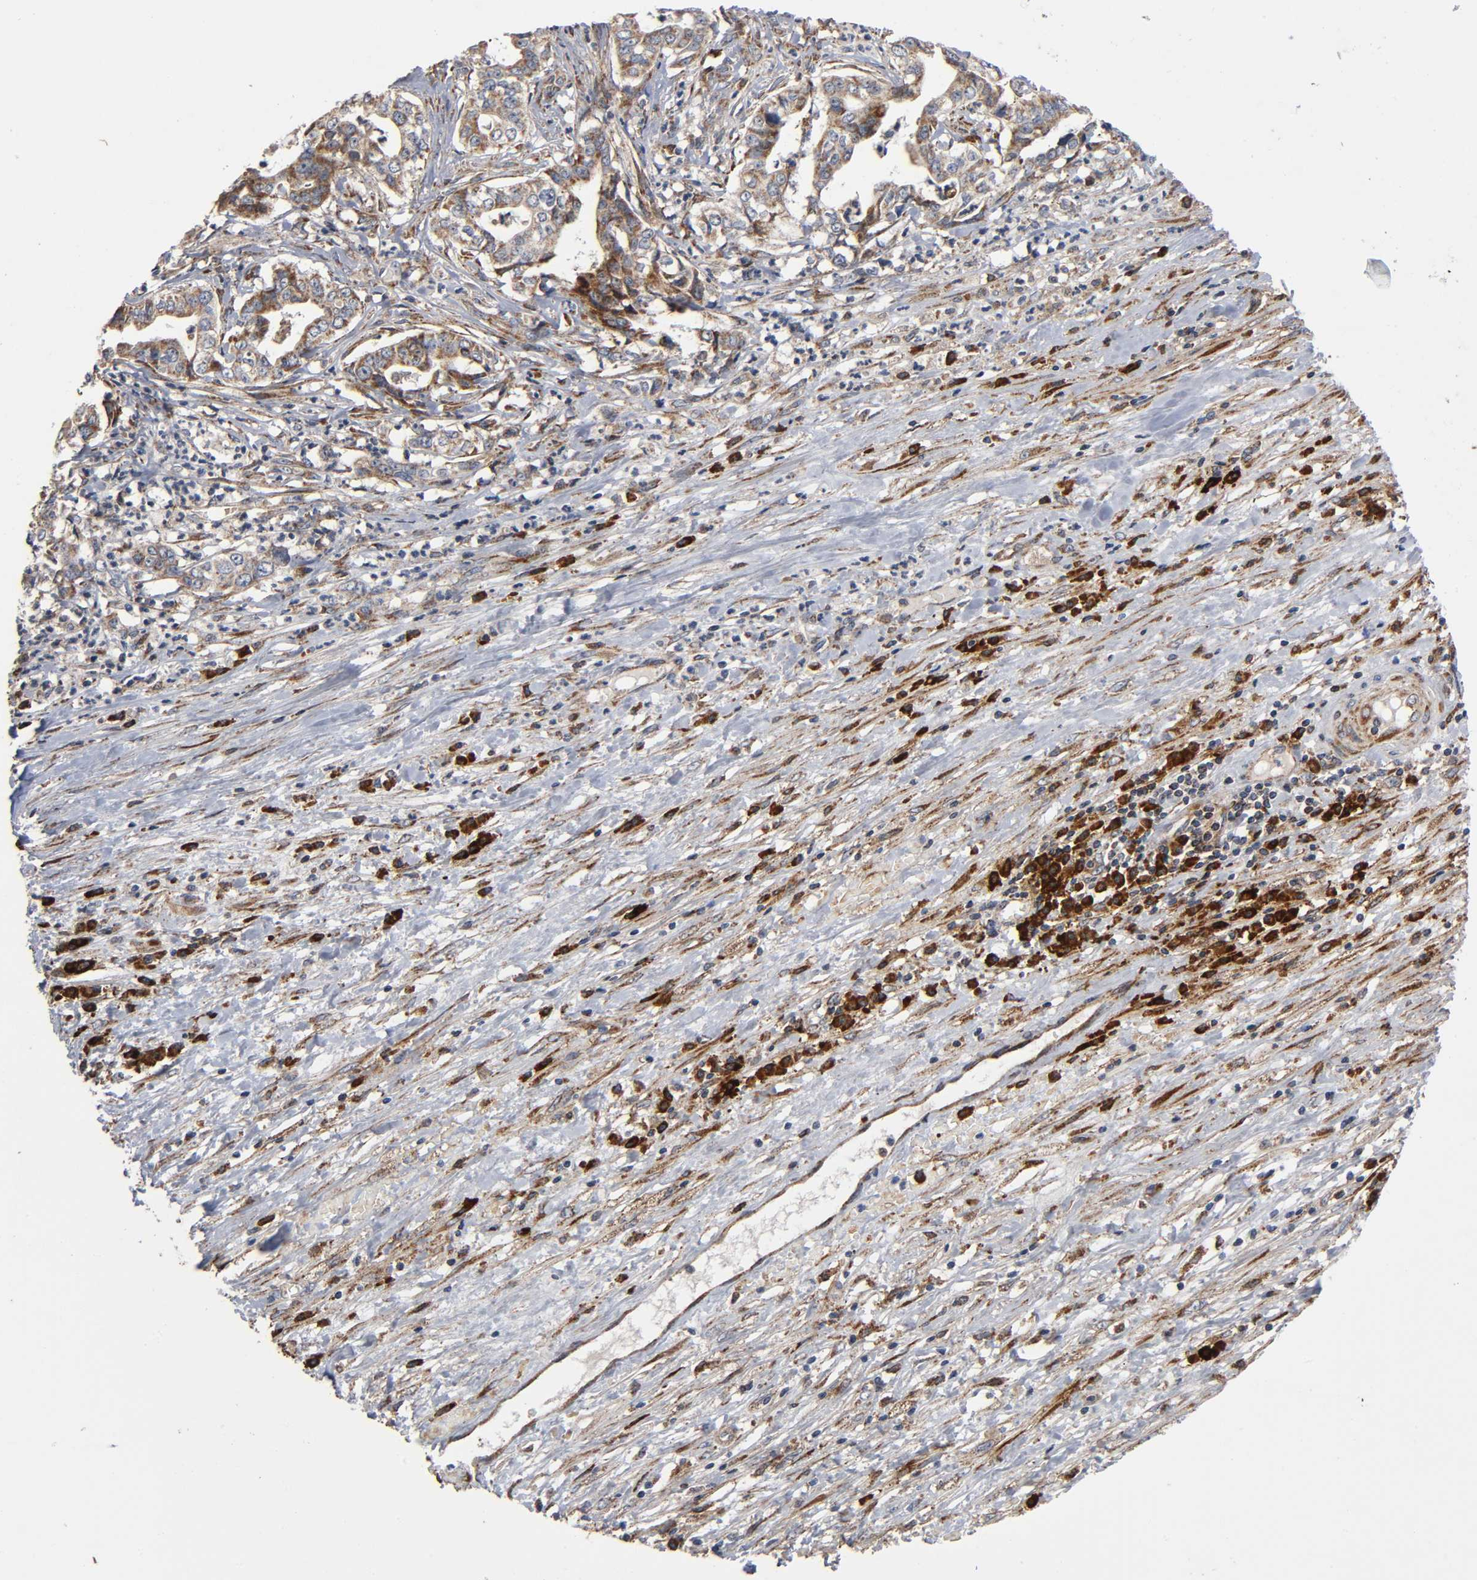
{"staining": {"intensity": "strong", "quantity": "<25%", "location": "cytoplasmic/membranous"}, "tissue": "liver cancer", "cell_type": "Tumor cells", "image_type": "cancer", "snomed": [{"axis": "morphology", "description": "Cholangiocarcinoma"}, {"axis": "topography", "description": "Liver"}], "caption": "IHC (DAB) staining of human cholangiocarcinoma (liver) exhibits strong cytoplasmic/membranous protein expression in about <25% of tumor cells. (Stains: DAB in brown, nuclei in blue, Microscopy: brightfield microscopy at high magnification).", "gene": "MAP3K1", "patient": {"sex": "female", "age": 61}}